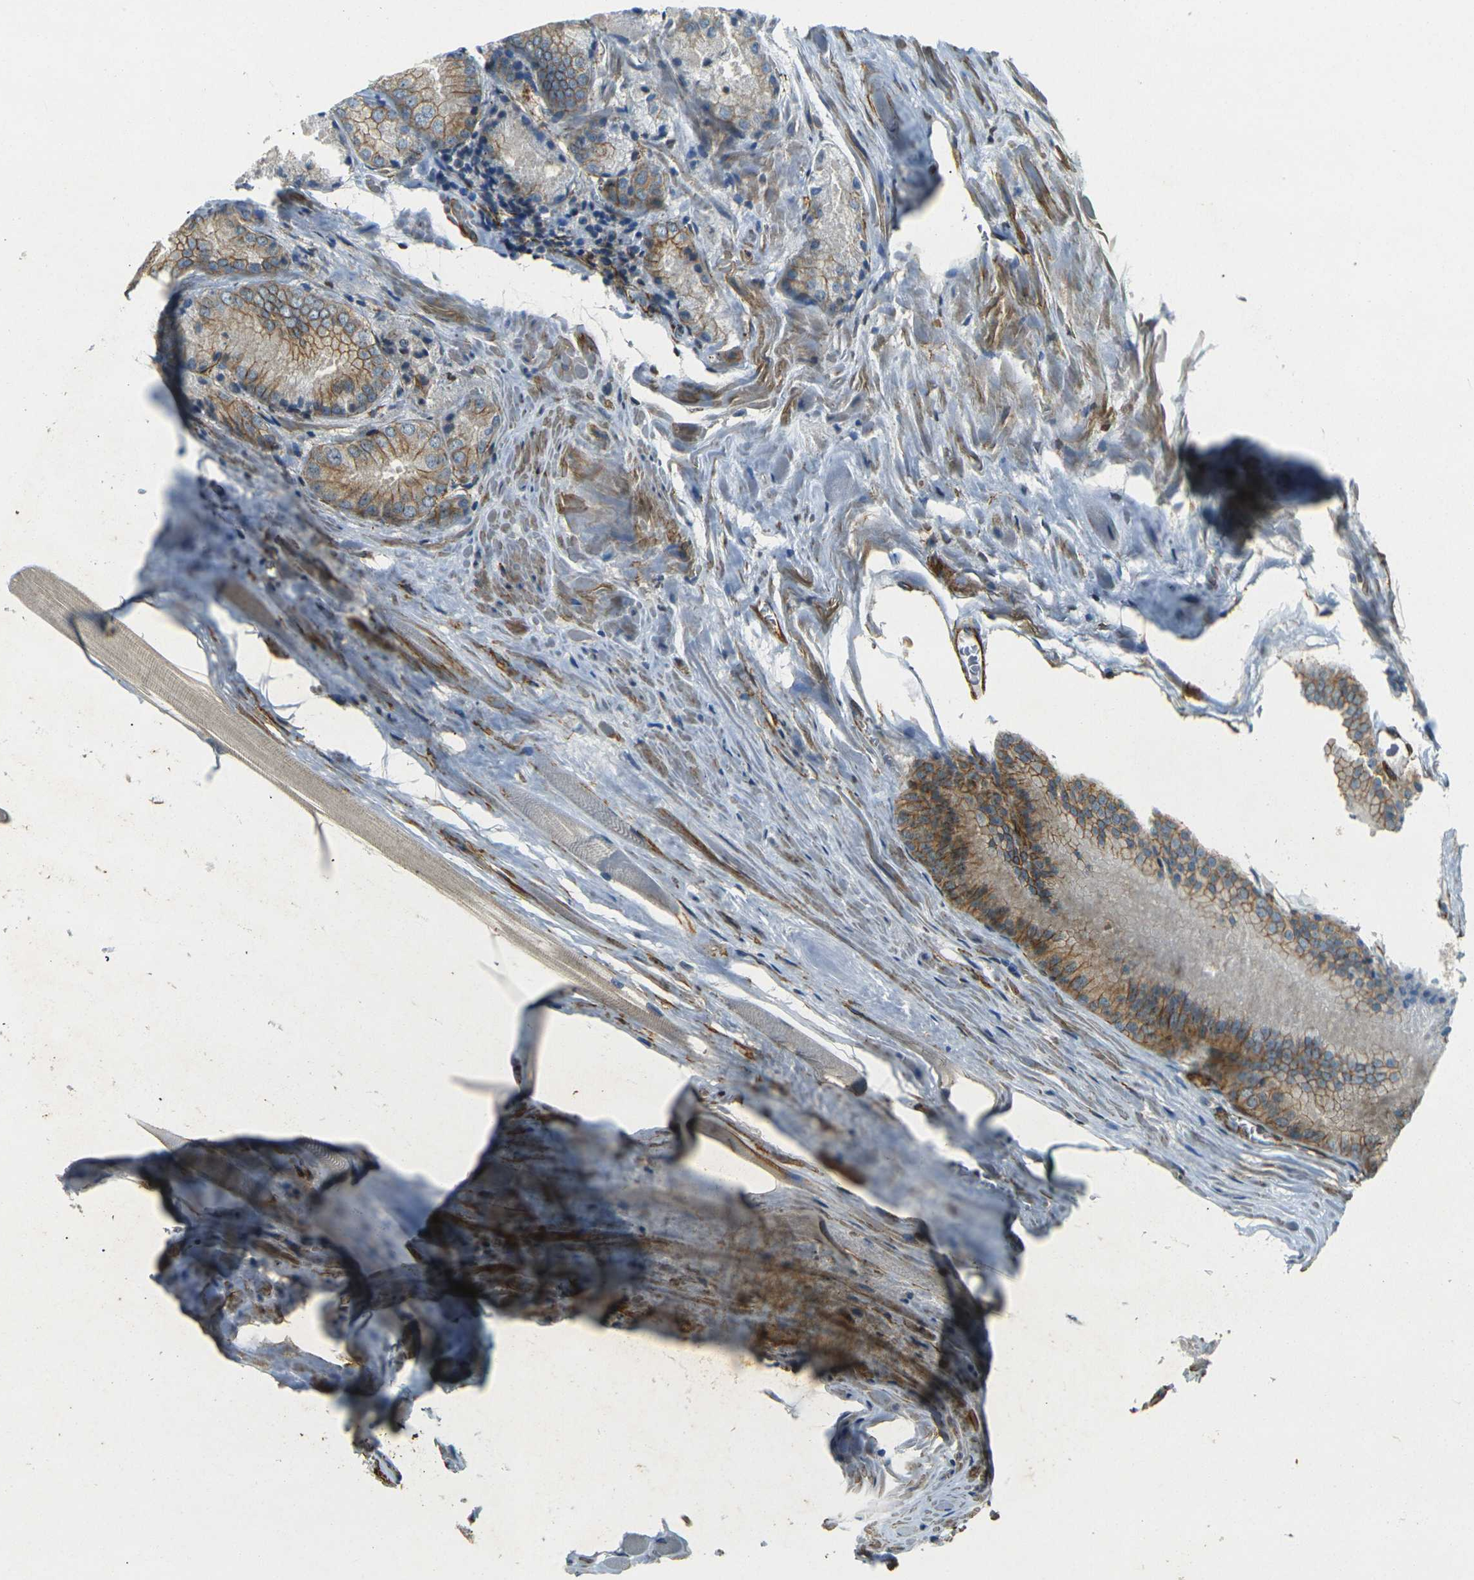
{"staining": {"intensity": "moderate", "quantity": ">75%", "location": "cytoplasmic/membranous"}, "tissue": "prostate cancer", "cell_type": "Tumor cells", "image_type": "cancer", "snomed": [{"axis": "morphology", "description": "Adenocarcinoma, Low grade"}, {"axis": "topography", "description": "Prostate"}], "caption": "Immunohistochemical staining of prostate cancer shows moderate cytoplasmic/membranous protein positivity in about >75% of tumor cells.", "gene": "EPHA7", "patient": {"sex": "male", "age": 64}}